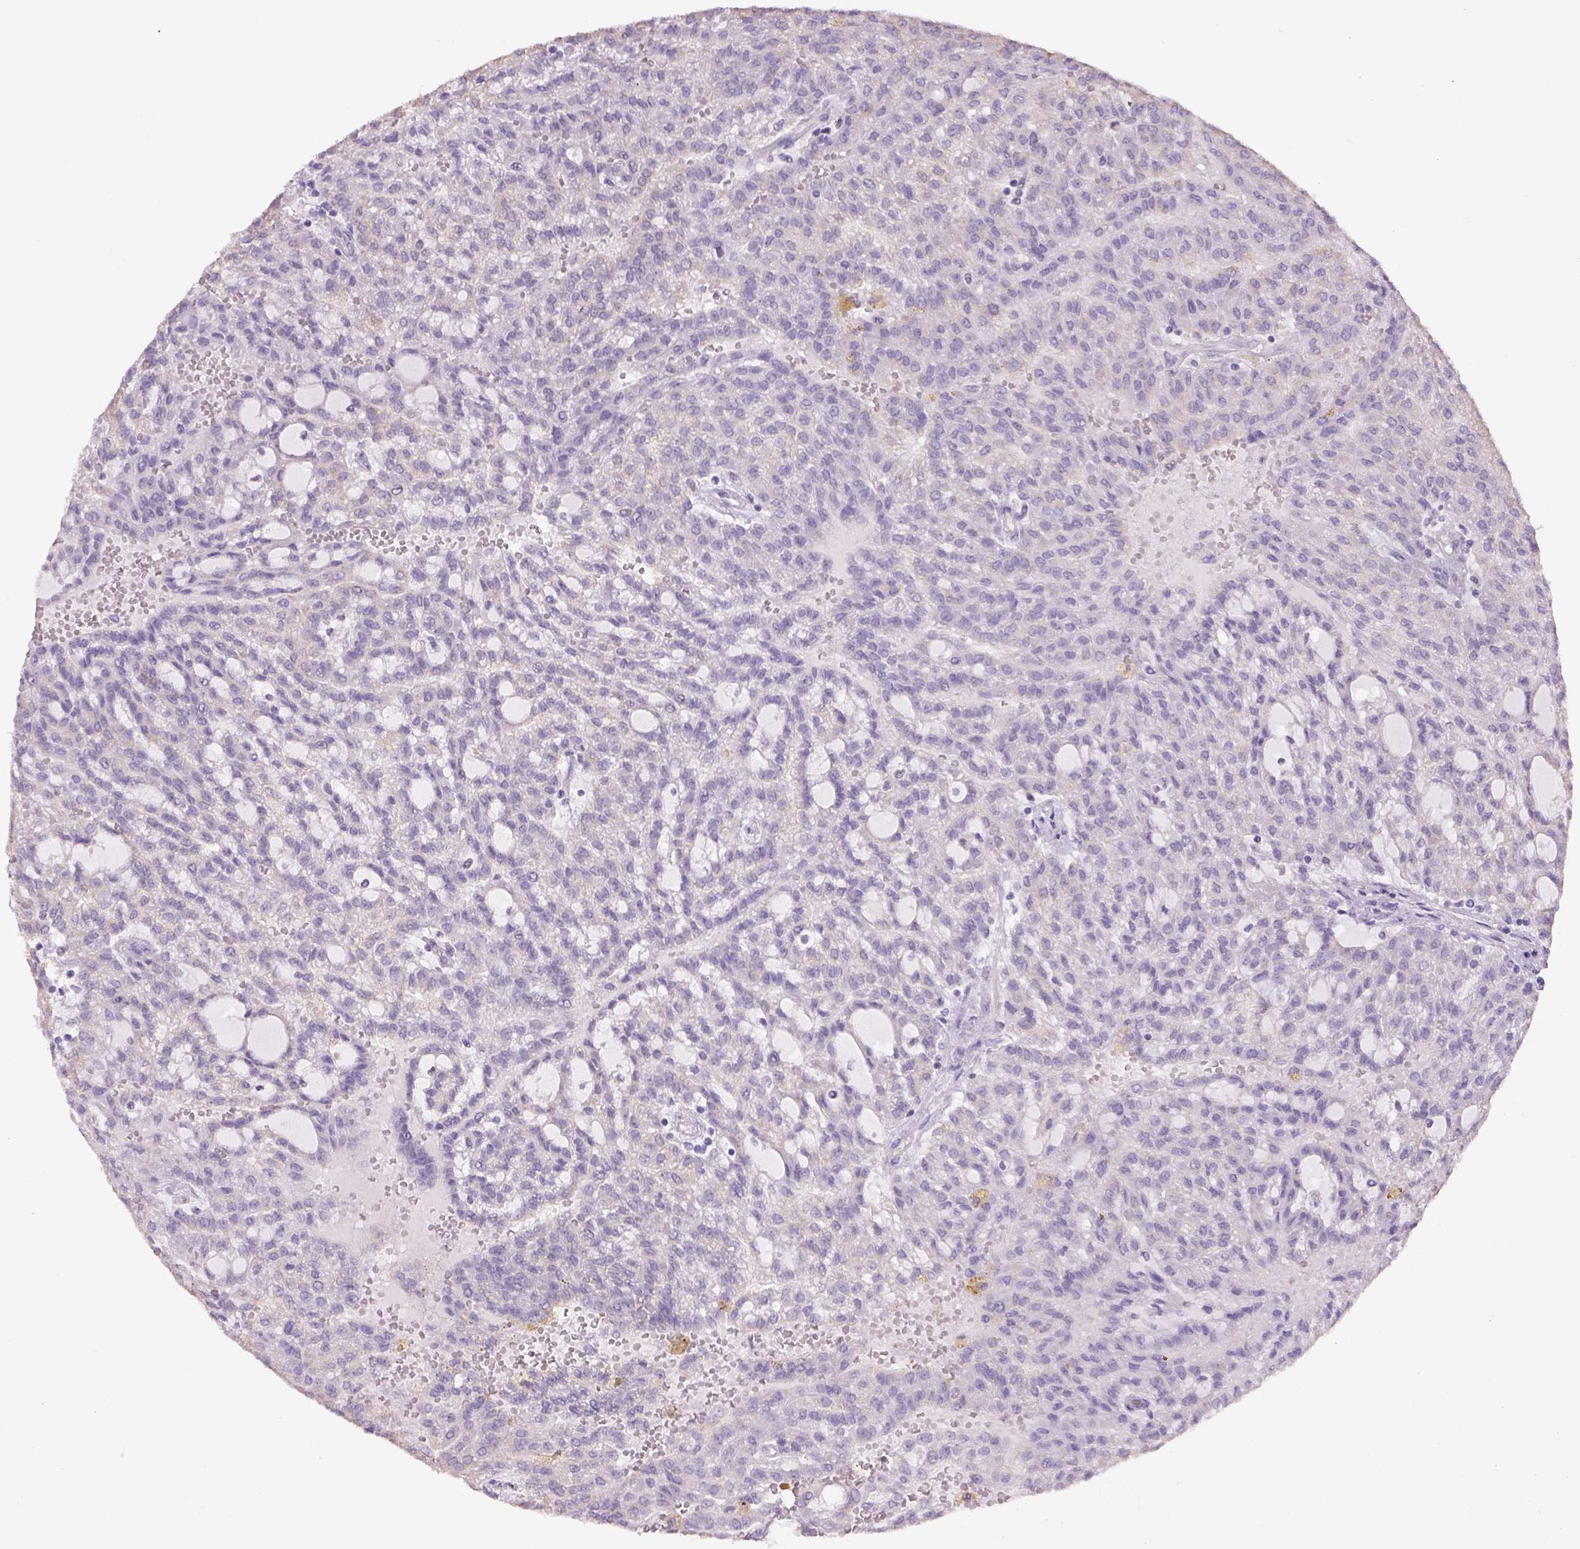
{"staining": {"intensity": "negative", "quantity": "none", "location": "none"}, "tissue": "renal cancer", "cell_type": "Tumor cells", "image_type": "cancer", "snomed": [{"axis": "morphology", "description": "Adenocarcinoma, NOS"}, {"axis": "topography", "description": "Kidney"}], "caption": "There is no significant staining in tumor cells of adenocarcinoma (renal).", "gene": "NAALAD2", "patient": {"sex": "male", "age": 63}}